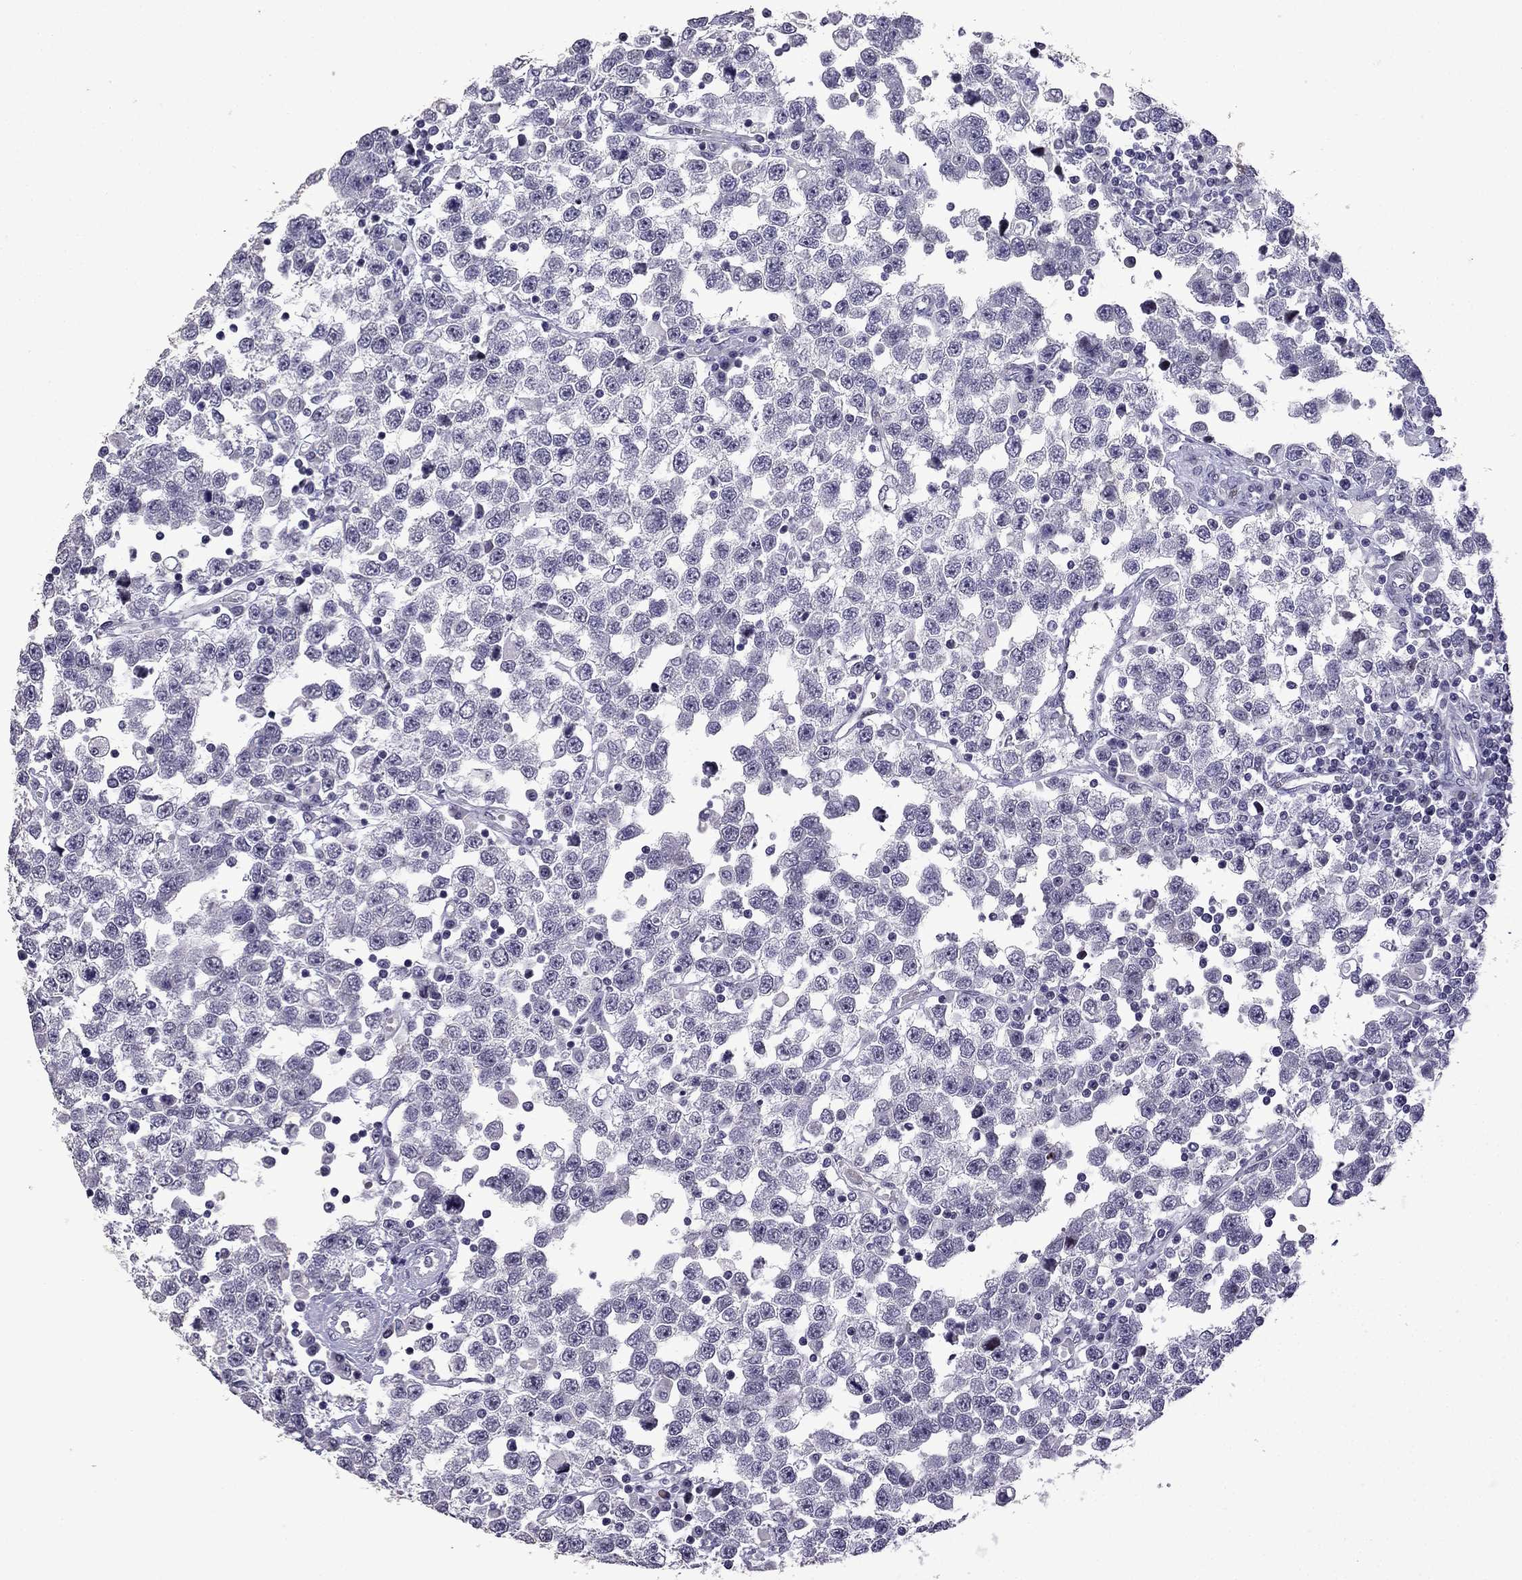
{"staining": {"intensity": "negative", "quantity": "none", "location": "none"}, "tissue": "testis cancer", "cell_type": "Tumor cells", "image_type": "cancer", "snomed": [{"axis": "morphology", "description": "Seminoma, NOS"}, {"axis": "topography", "description": "Testis"}], "caption": "Testis cancer (seminoma) was stained to show a protein in brown. There is no significant staining in tumor cells.", "gene": "TTN", "patient": {"sex": "male", "age": 34}}